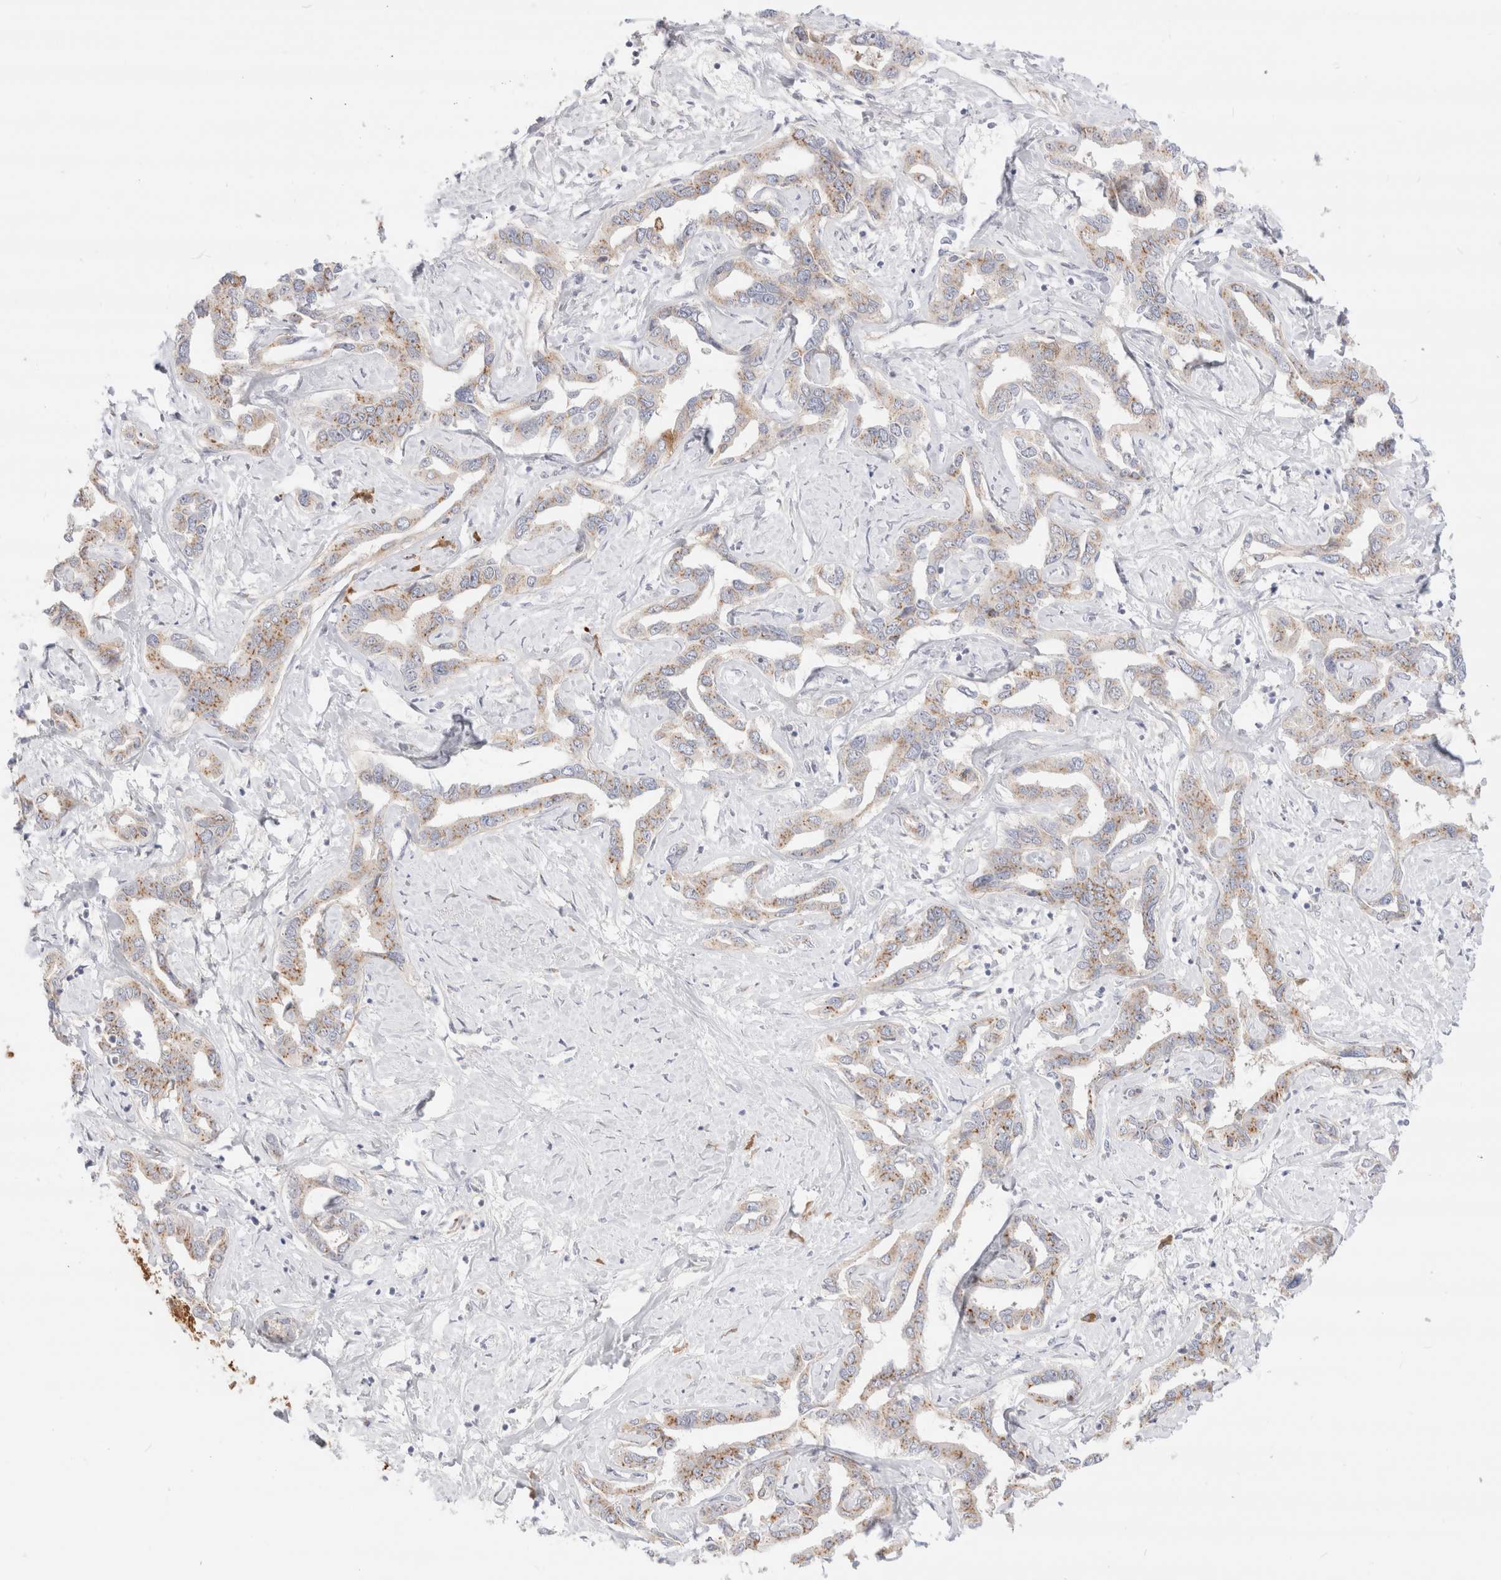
{"staining": {"intensity": "weak", "quantity": ">75%", "location": "cytoplasmic/membranous"}, "tissue": "liver cancer", "cell_type": "Tumor cells", "image_type": "cancer", "snomed": [{"axis": "morphology", "description": "Cholangiocarcinoma"}, {"axis": "topography", "description": "Liver"}], "caption": "Protein expression analysis of liver cancer (cholangiocarcinoma) demonstrates weak cytoplasmic/membranous positivity in approximately >75% of tumor cells. (brown staining indicates protein expression, while blue staining denotes nuclei).", "gene": "EFCAB13", "patient": {"sex": "male", "age": 59}}